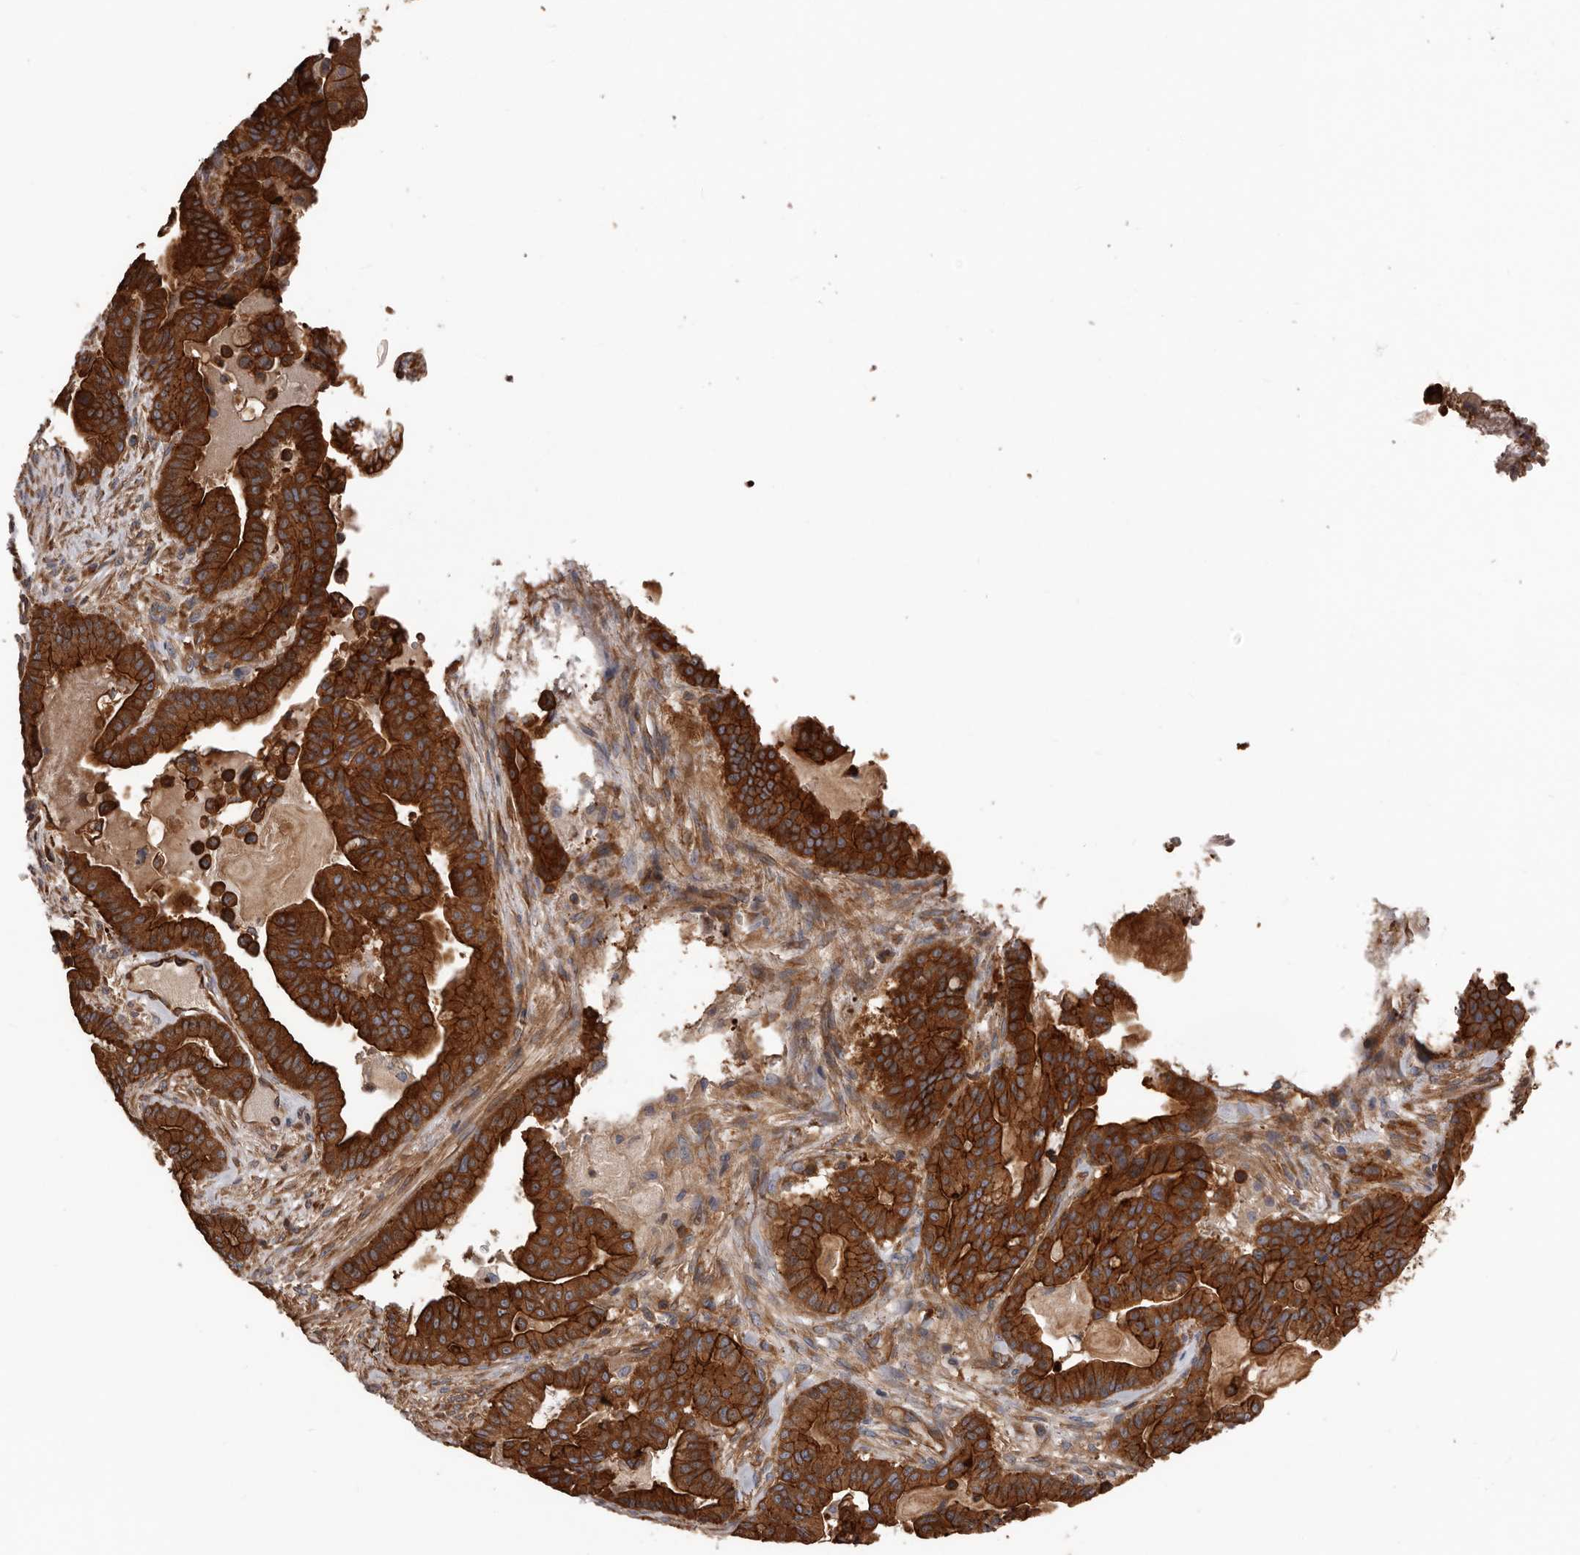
{"staining": {"intensity": "strong", "quantity": ">75%", "location": "cytoplasmic/membranous"}, "tissue": "pancreatic cancer", "cell_type": "Tumor cells", "image_type": "cancer", "snomed": [{"axis": "morphology", "description": "Adenocarcinoma, NOS"}, {"axis": "topography", "description": "Pancreas"}], "caption": "Human pancreatic adenocarcinoma stained with a protein marker reveals strong staining in tumor cells.", "gene": "PNRC2", "patient": {"sex": "male", "age": 63}}